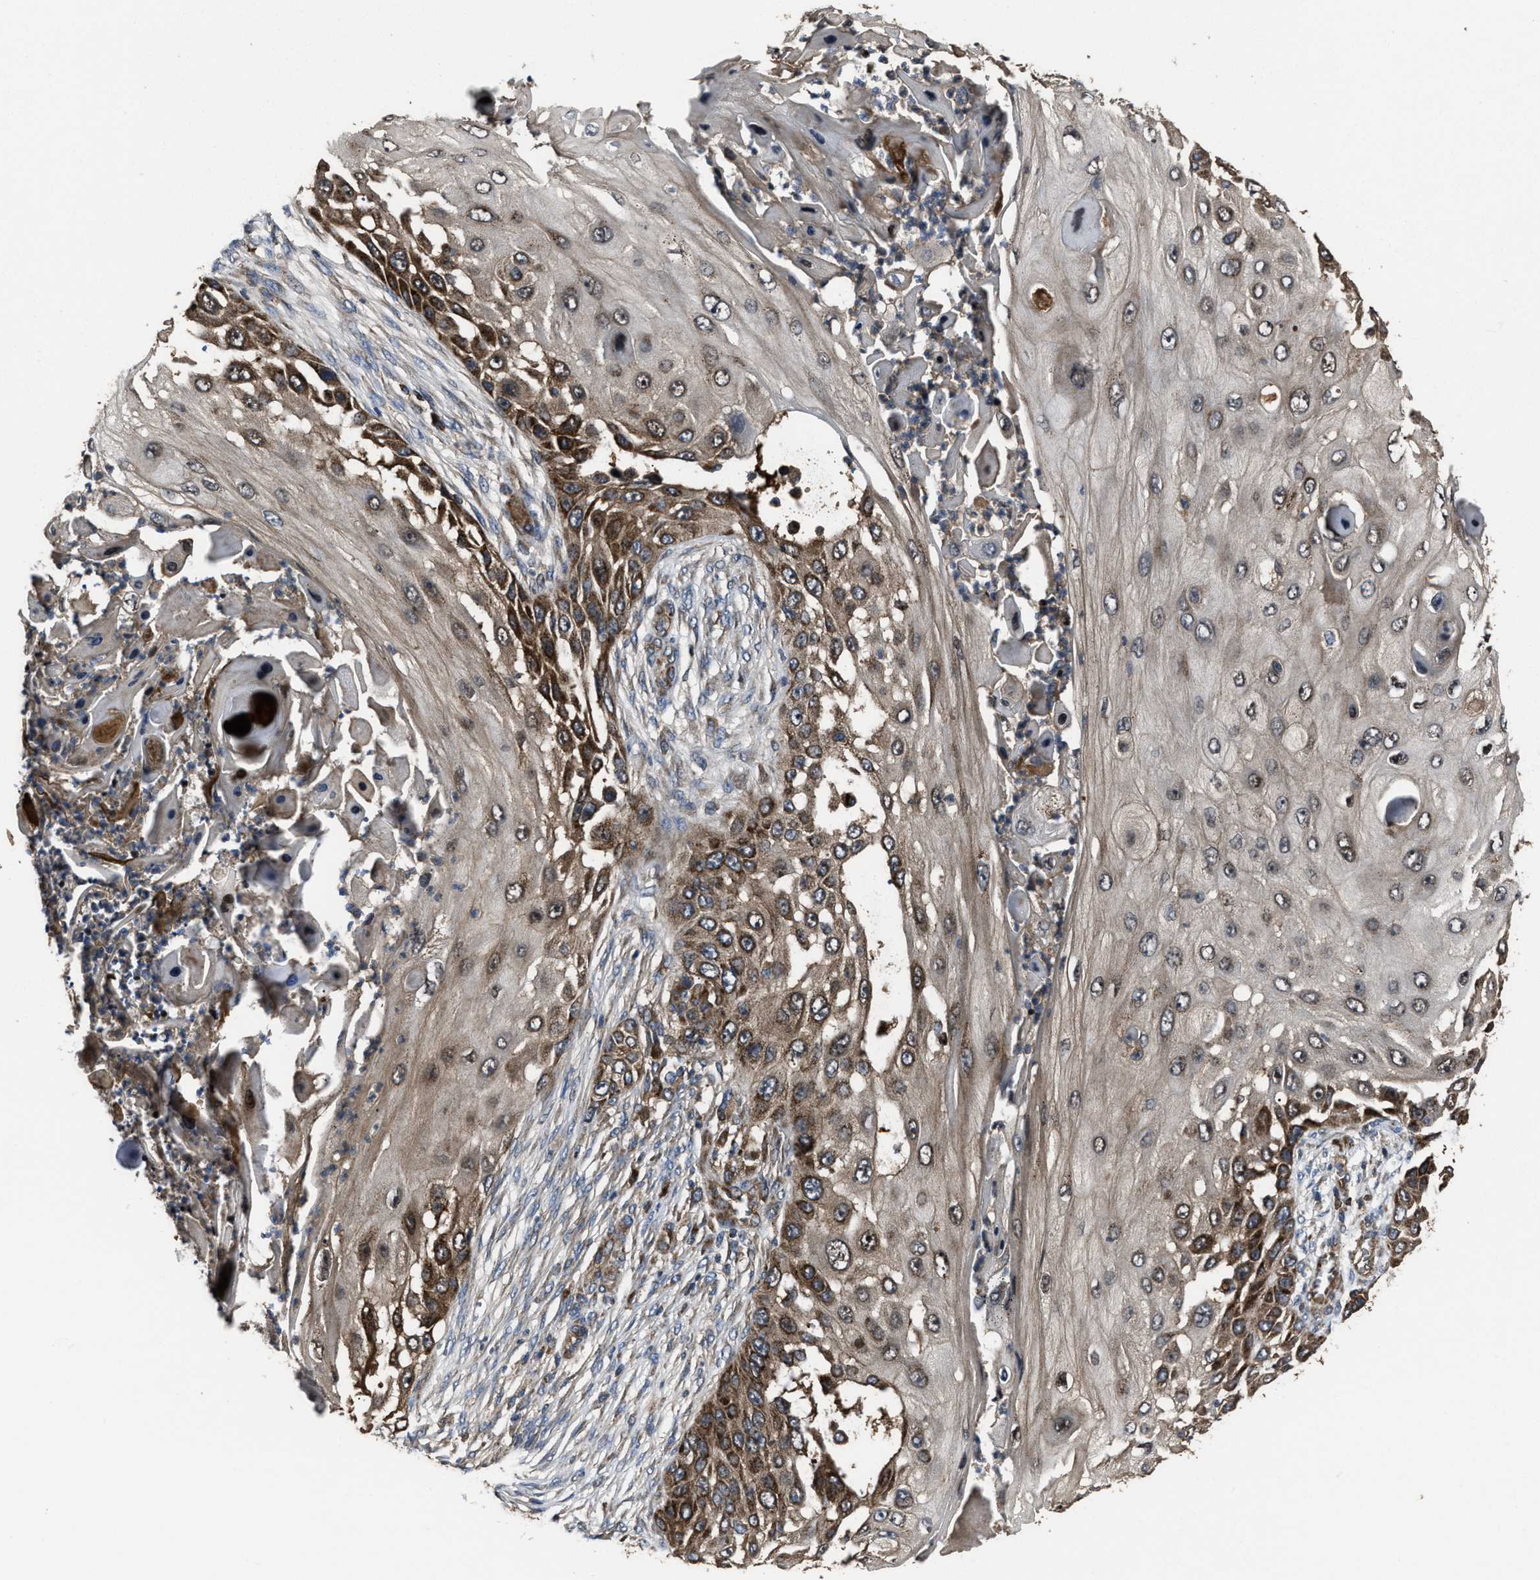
{"staining": {"intensity": "moderate", "quantity": ">75%", "location": "cytoplasmic/membranous"}, "tissue": "skin cancer", "cell_type": "Tumor cells", "image_type": "cancer", "snomed": [{"axis": "morphology", "description": "Squamous cell carcinoma, NOS"}, {"axis": "topography", "description": "Skin"}], "caption": "Brown immunohistochemical staining in skin squamous cell carcinoma displays moderate cytoplasmic/membranous positivity in approximately >75% of tumor cells.", "gene": "PASK", "patient": {"sex": "female", "age": 44}}